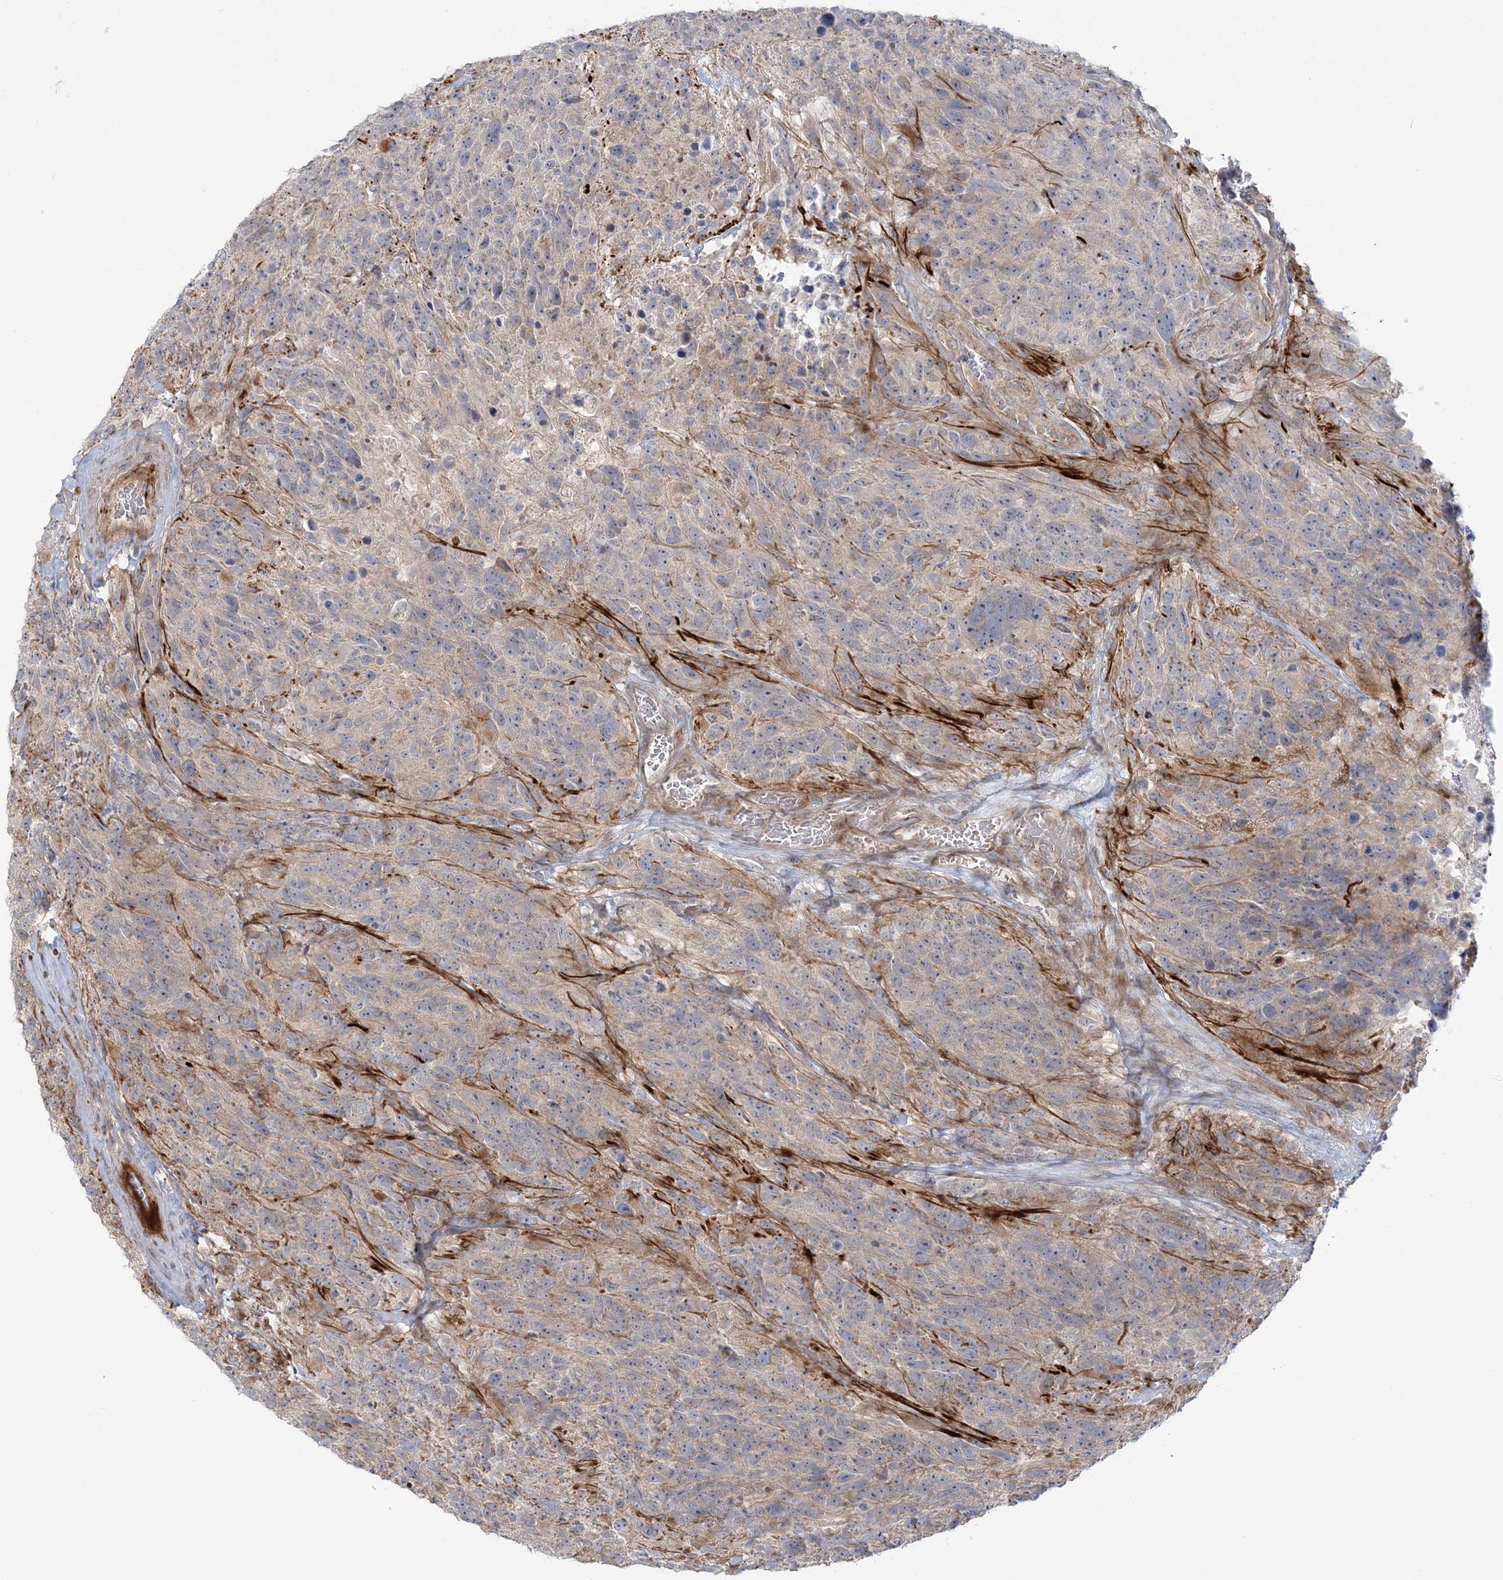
{"staining": {"intensity": "weak", "quantity": "25%-75%", "location": "cytoplasmic/membranous"}, "tissue": "glioma", "cell_type": "Tumor cells", "image_type": "cancer", "snomed": [{"axis": "morphology", "description": "Glioma, malignant, High grade"}, {"axis": "topography", "description": "Brain"}], "caption": "This photomicrograph demonstrates immunohistochemistry staining of human high-grade glioma (malignant), with low weak cytoplasmic/membranous expression in about 25%-75% of tumor cells.", "gene": "NUDT9", "patient": {"sex": "male", "age": 69}}